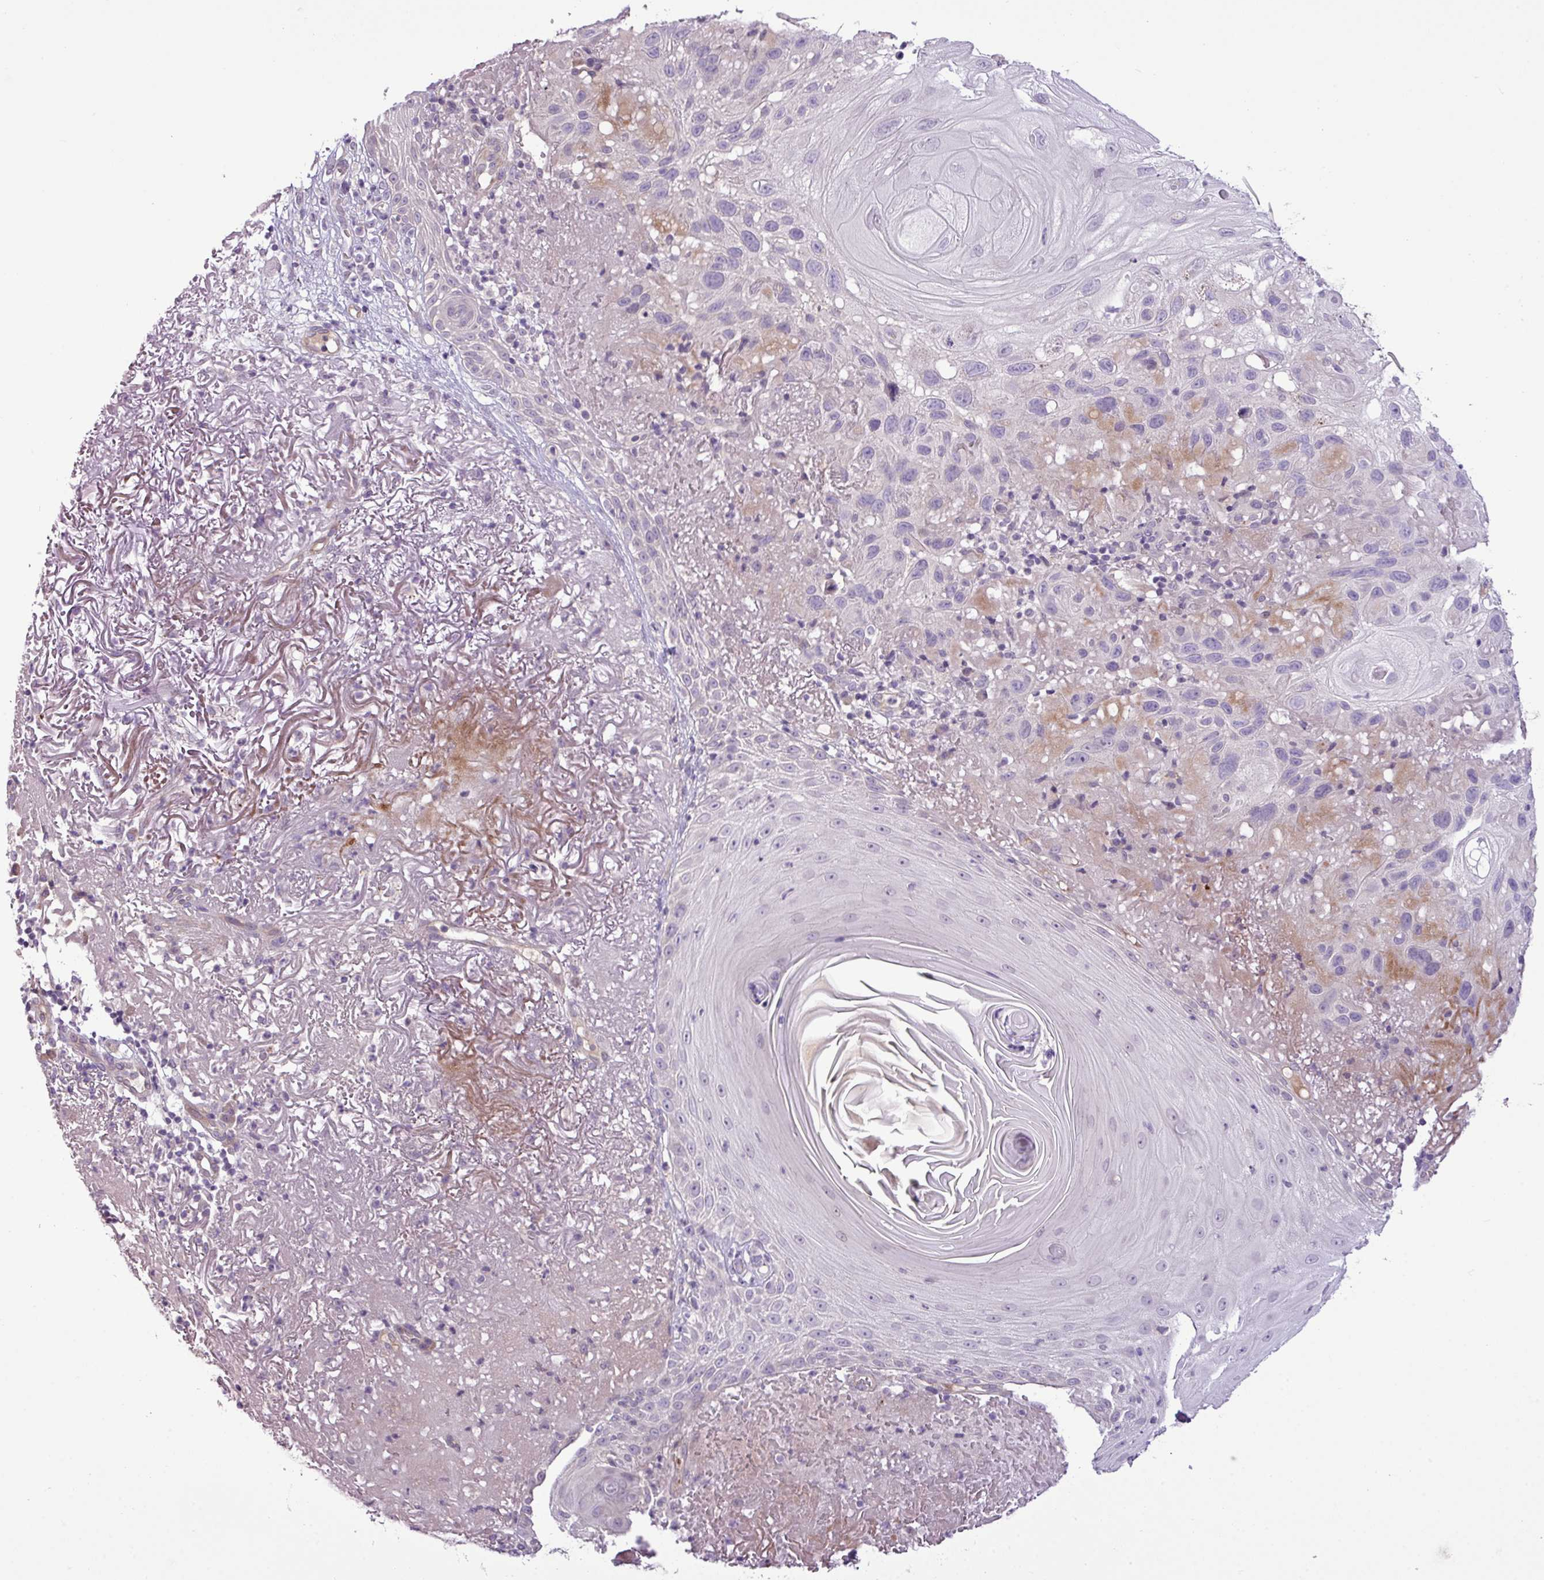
{"staining": {"intensity": "weak", "quantity": "<25%", "location": "cytoplasmic/membranous"}, "tissue": "skin cancer", "cell_type": "Tumor cells", "image_type": "cancer", "snomed": [{"axis": "morphology", "description": "Normal tissue, NOS"}, {"axis": "morphology", "description": "Squamous cell carcinoma, NOS"}, {"axis": "topography", "description": "Skin"}], "caption": "Photomicrograph shows no protein expression in tumor cells of squamous cell carcinoma (skin) tissue. (Brightfield microscopy of DAB IHC at high magnification).", "gene": "DNAJB13", "patient": {"sex": "female", "age": 96}}